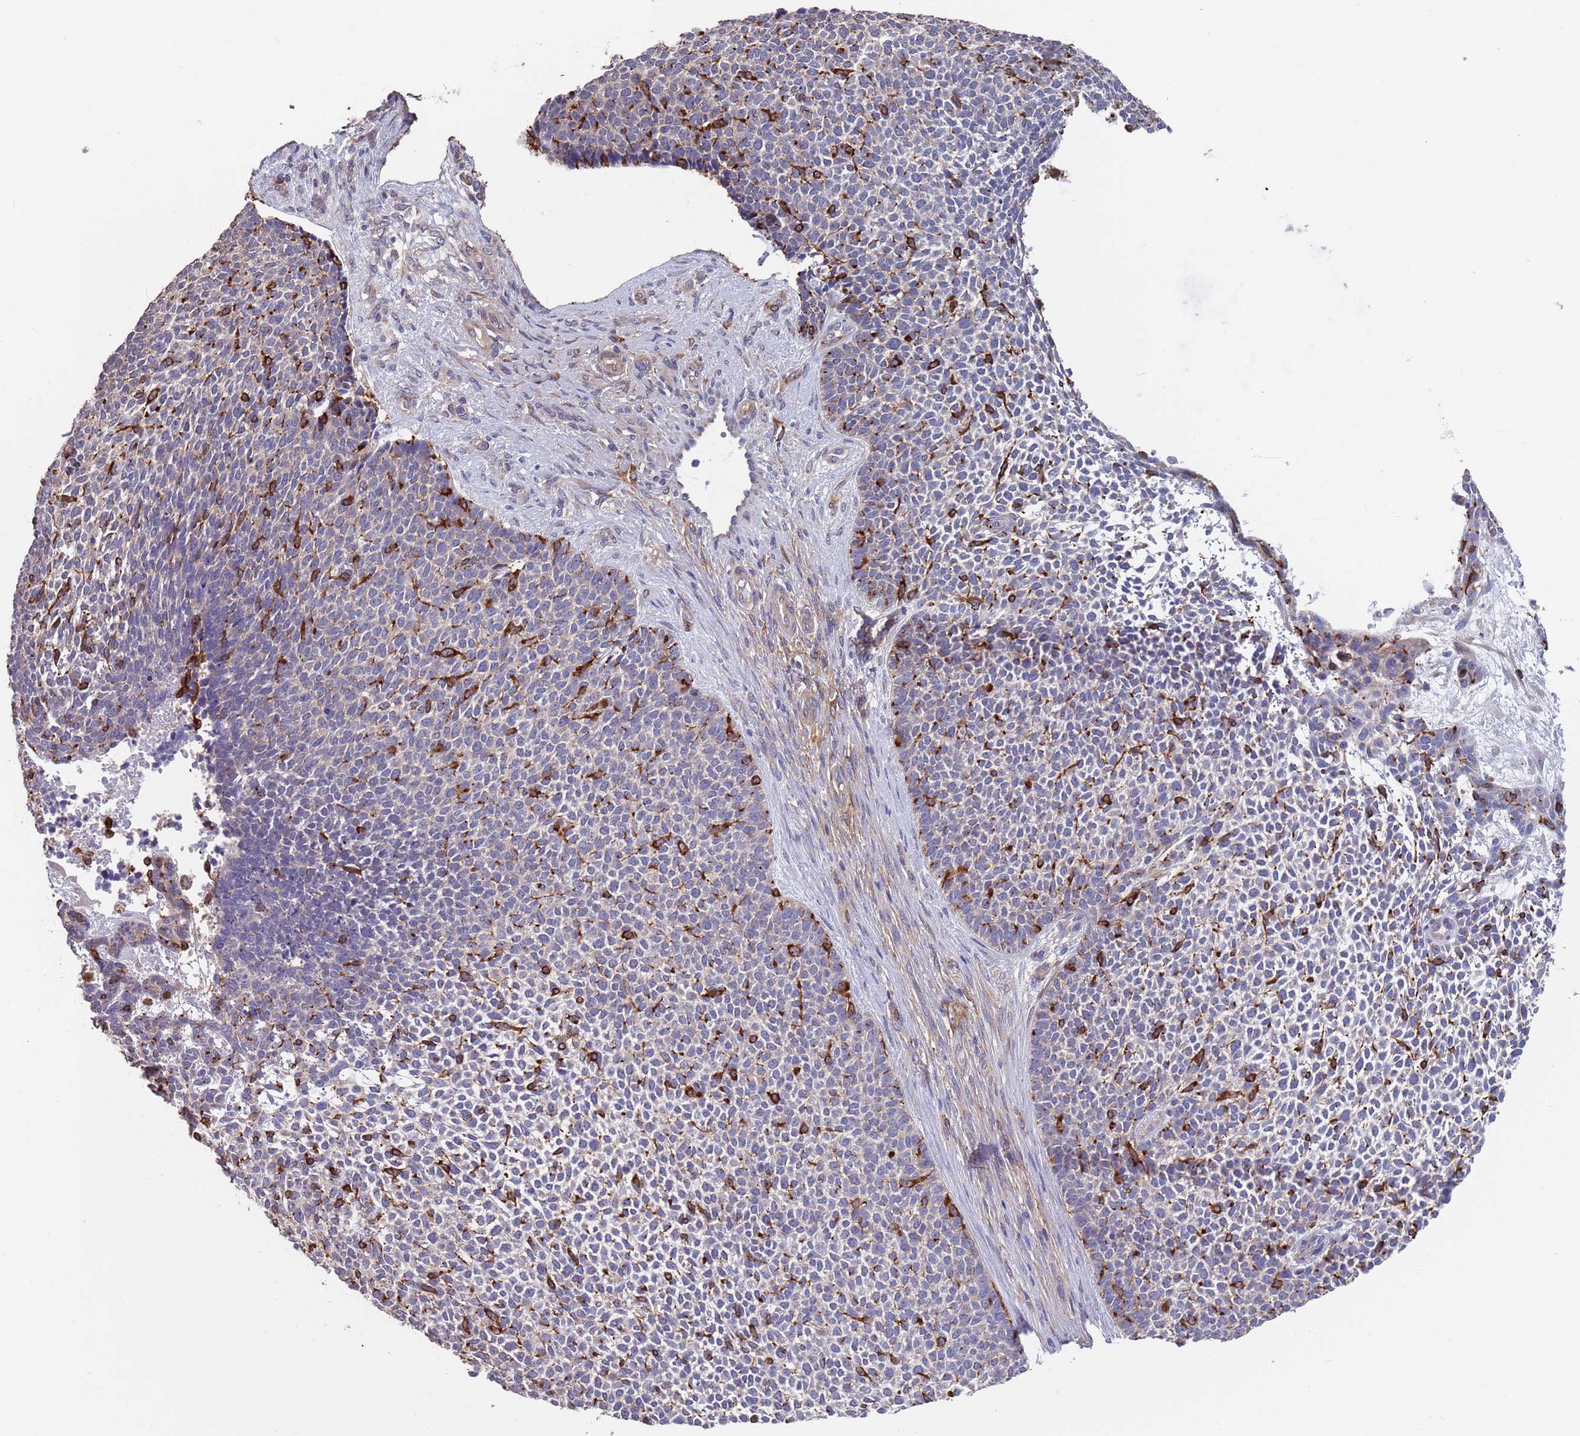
{"staining": {"intensity": "weak", "quantity": "<25%", "location": "cytoplasmic/membranous"}, "tissue": "skin cancer", "cell_type": "Tumor cells", "image_type": "cancer", "snomed": [{"axis": "morphology", "description": "Basal cell carcinoma"}, {"axis": "topography", "description": "Skin"}], "caption": "Immunohistochemistry micrograph of skin cancer stained for a protein (brown), which shows no staining in tumor cells.", "gene": "ANK2", "patient": {"sex": "female", "age": 84}}